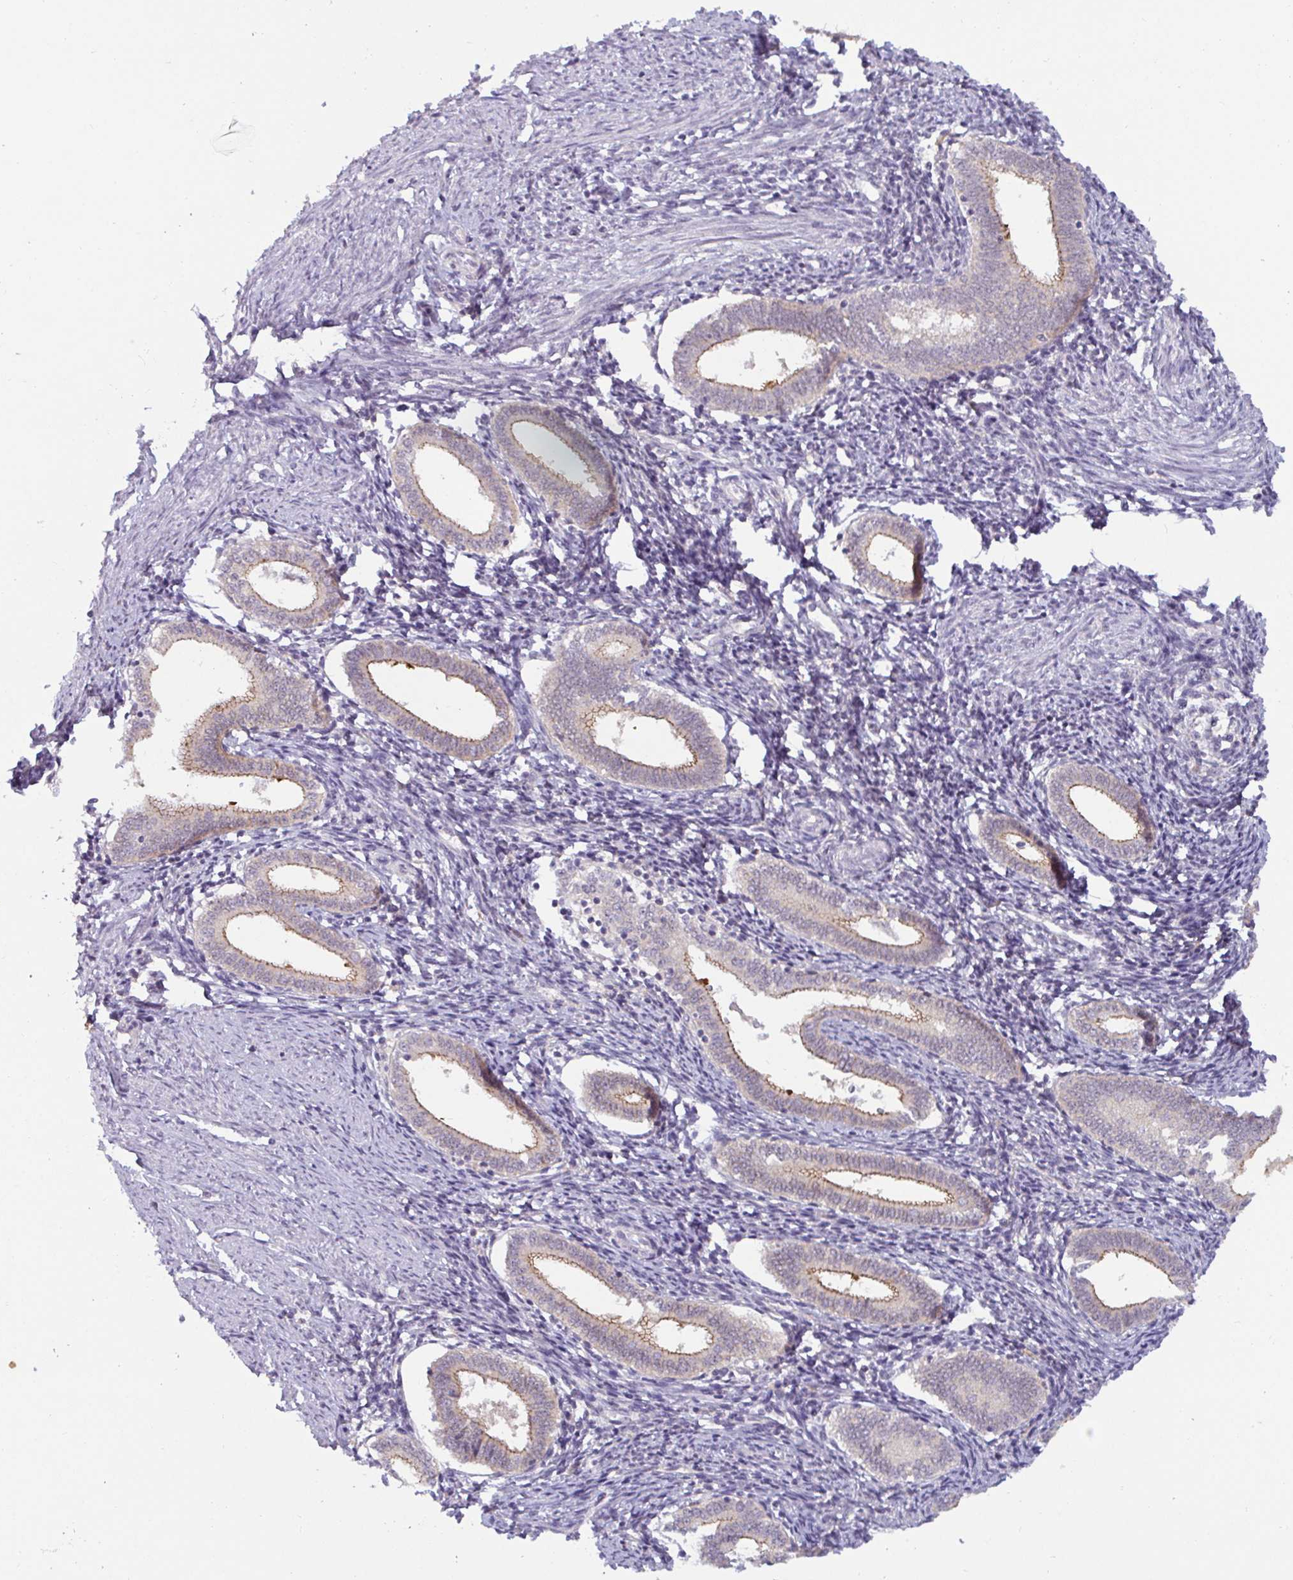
{"staining": {"intensity": "negative", "quantity": "none", "location": "none"}, "tissue": "endometrium", "cell_type": "Cells in endometrial stroma", "image_type": "normal", "snomed": [{"axis": "morphology", "description": "Normal tissue, NOS"}, {"axis": "topography", "description": "Endometrium"}], "caption": "Micrograph shows no protein expression in cells in endometrial stroma of benign endometrium. (DAB (3,3'-diaminobenzidine) immunohistochemistry (IHC) with hematoxylin counter stain).", "gene": "GSTM1", "patient": {"sex": "female", "age": 41}}